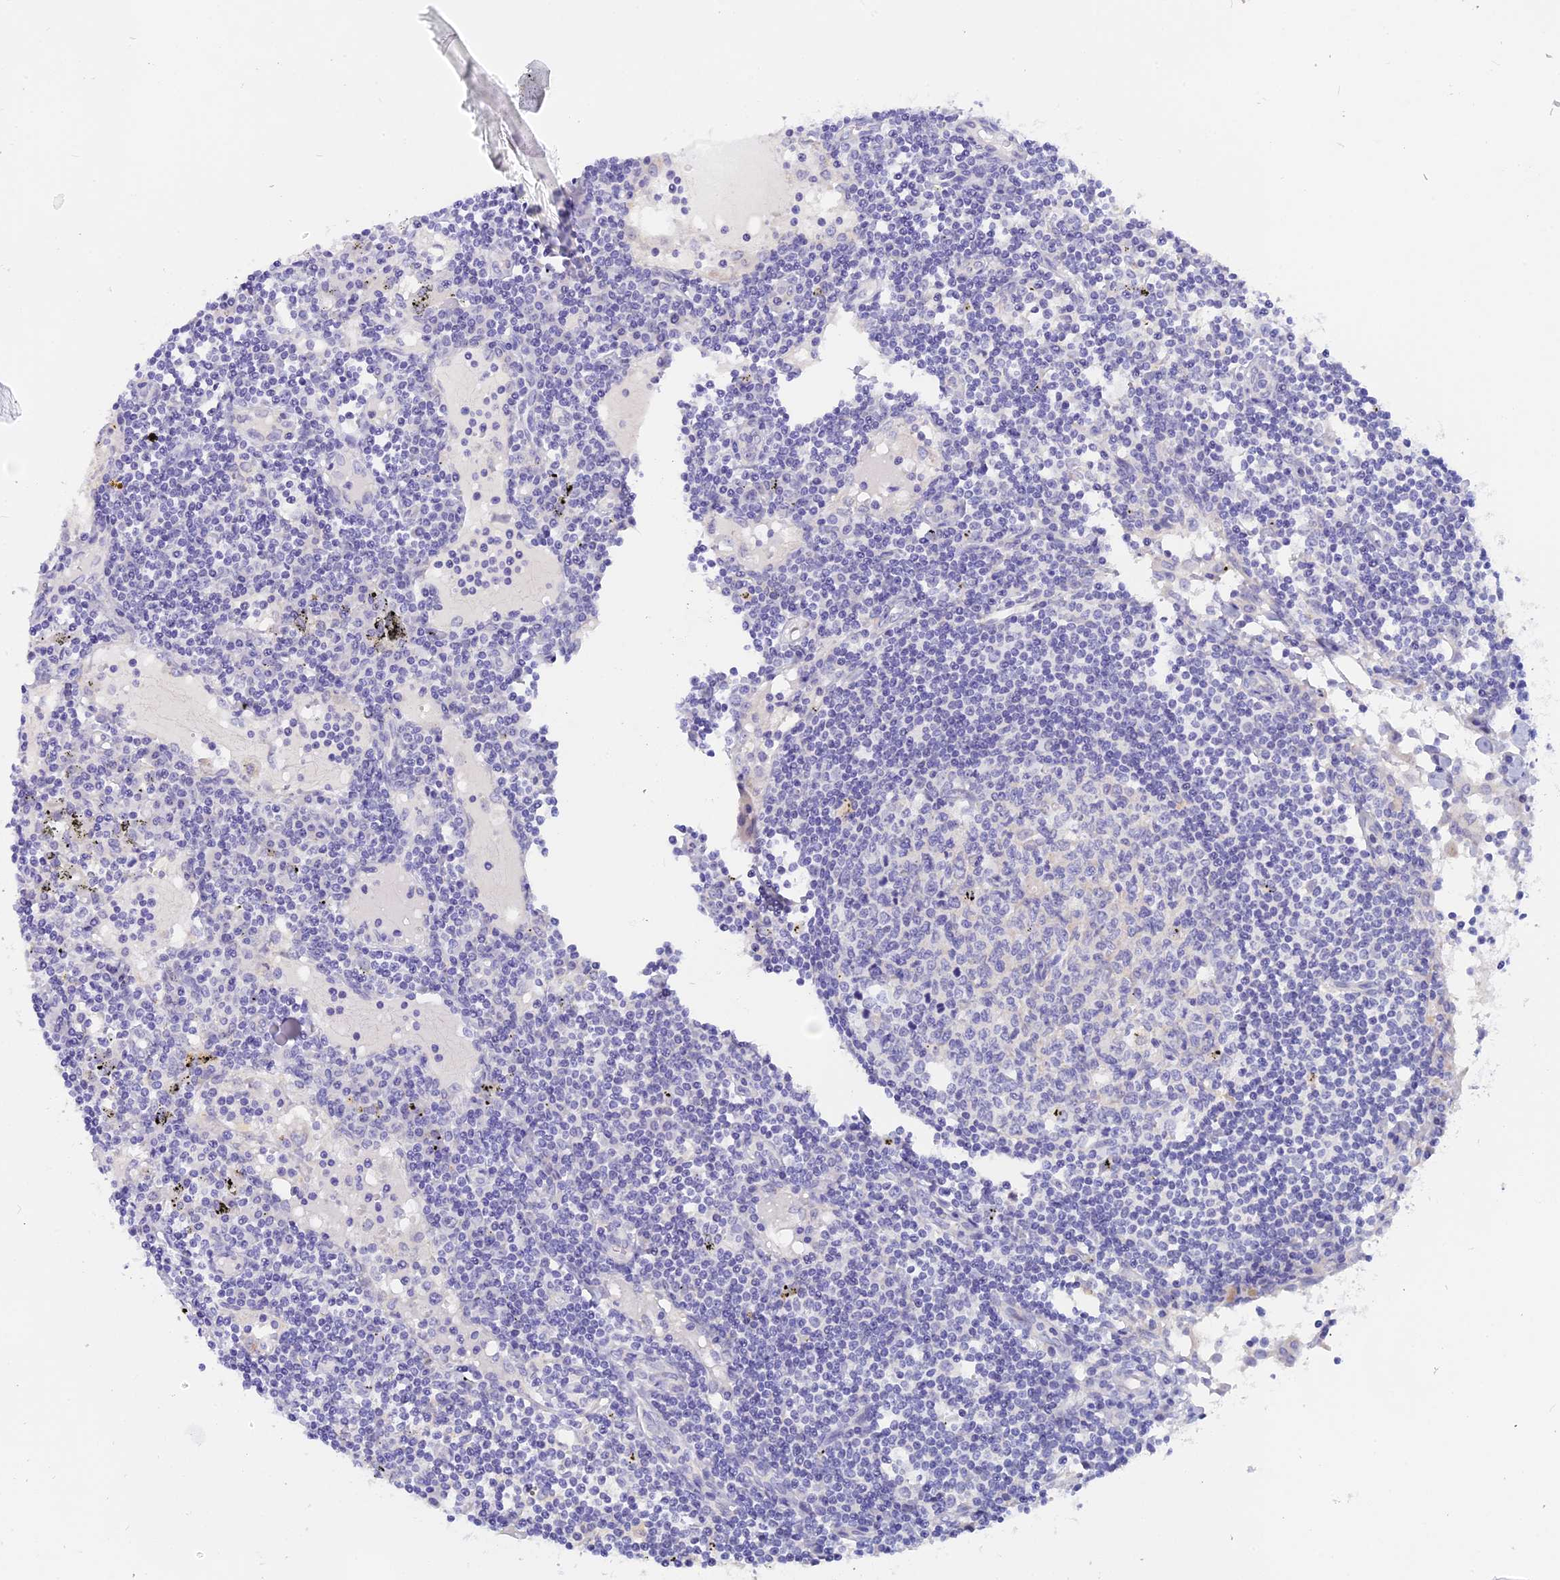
{"staining": {"intensity": "negative", "quantity": "none", "location": "none"}, "tissue": "lymph node", "cell_type": "Germinal center cells", "image_type": "normal", "snomed": [{"axis": "morphology", "description": "Normal tissue, NOS"}, {"axis": "topography", "description": "Lymph node"}], "caption": "Lymph node stained for a protein using immunohistochemistry (IHC) displays no expression germinal center cells.", "gene": "GLB1L", "patient": {"sex": "male", "age": 74}}